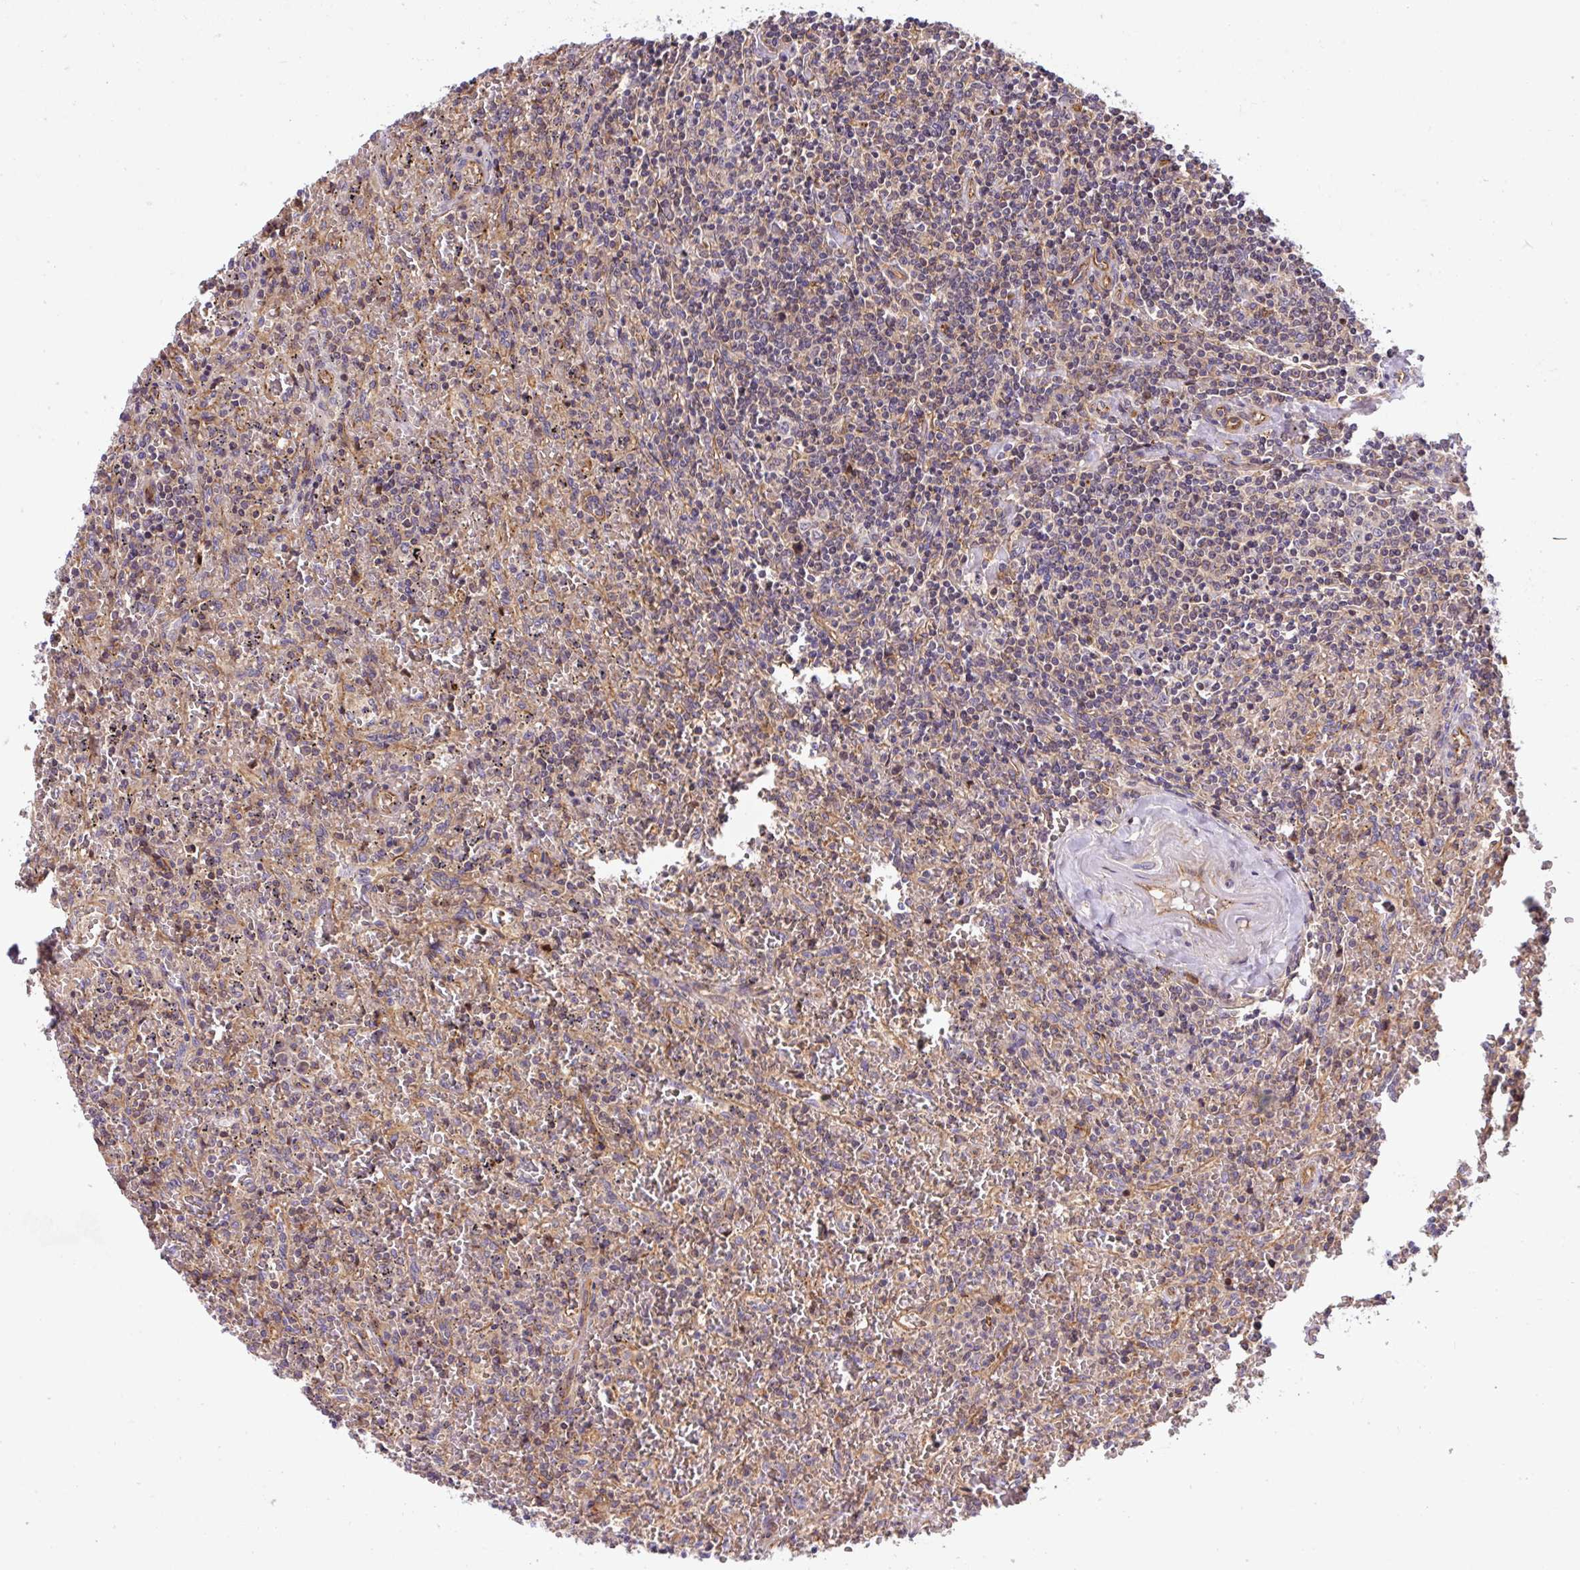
{"staining": {"intensity": "negative", "quantity": "none", "location": "none"}, "tissue": "lymphoma", "cell_type": "Tumor cells", "image_type": "cancer", "snomed": [{"axis": "morphology", "description": "Malignant lymphoma, non-Hodgkin's type, Low grade"}, {"axis": "topography", "description": "Spleen"}], "caption": "High power microscopy photomicrograph of an IHC micrograph of low-grade malignant lymphoma, non-Hodgkin's type, revealing no significant positivity in tumor cells. (Stains: DAB immunohistochemistry with hematoxylin counter stain, Microscopy: brightfield microscopy at high magnification).", "gene": "APOBEC3D", "patient": {"sex": "female", "age": 64}}